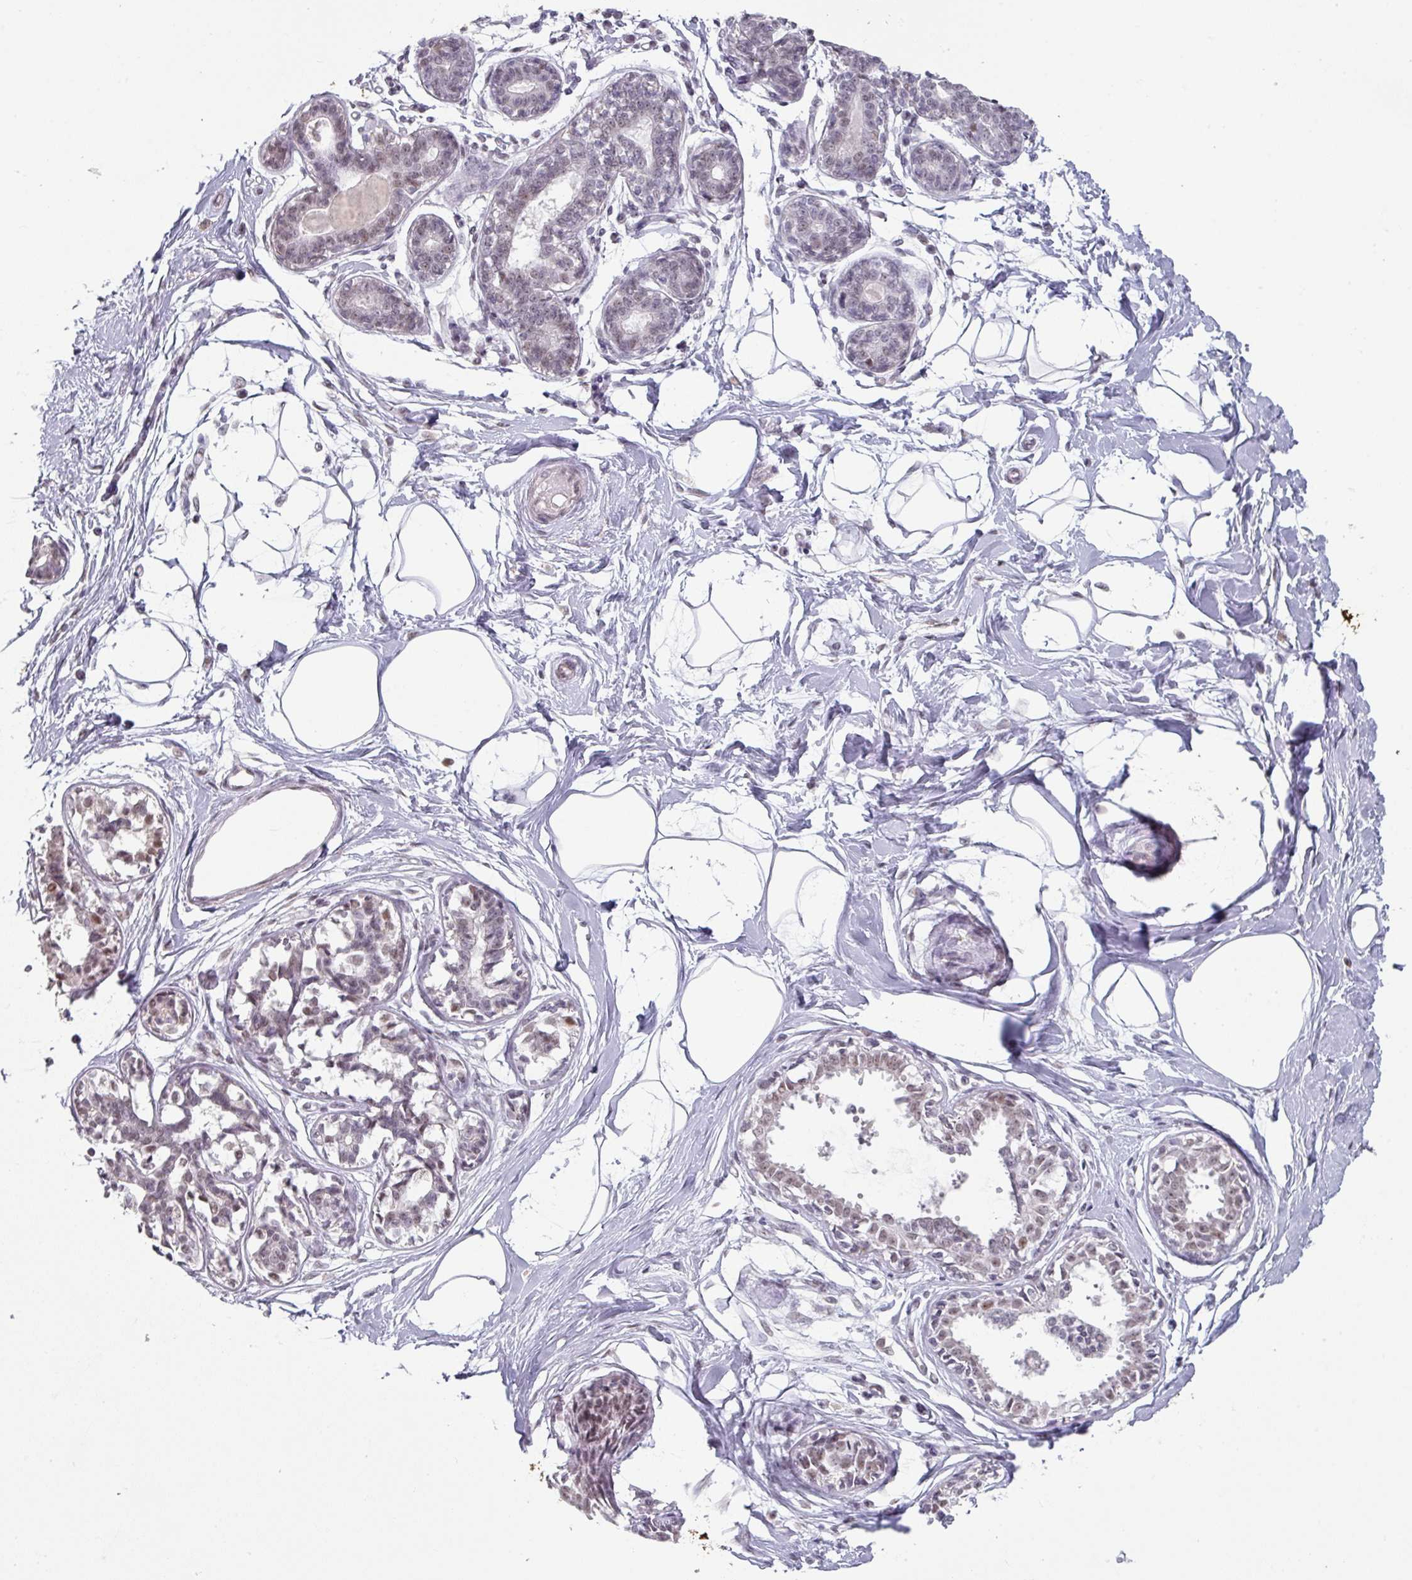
{"staining": {"intensity": "negative", "quantity": "none", "location": "none"}, "tissue": "breast", "cell_type": "Adipocytes", "image_type": "normal", "snomed": [{"axis": "morphology", "description": "Normal tissue, NOS"}, {"axis": "topography", "description": "Breast"}], "caption": "IHC histopathology image of normal breast: breast stained with DAB exhibits no significant protein positivity in adipocytes. (Stains: DAB immunohistochemistry (IHC) with hematoxylin counter stain, Microscopy: brightfield microscopy at high magnification).", "gene": "SPRR1A", "patient": {"sex": "female", "age": 45}}